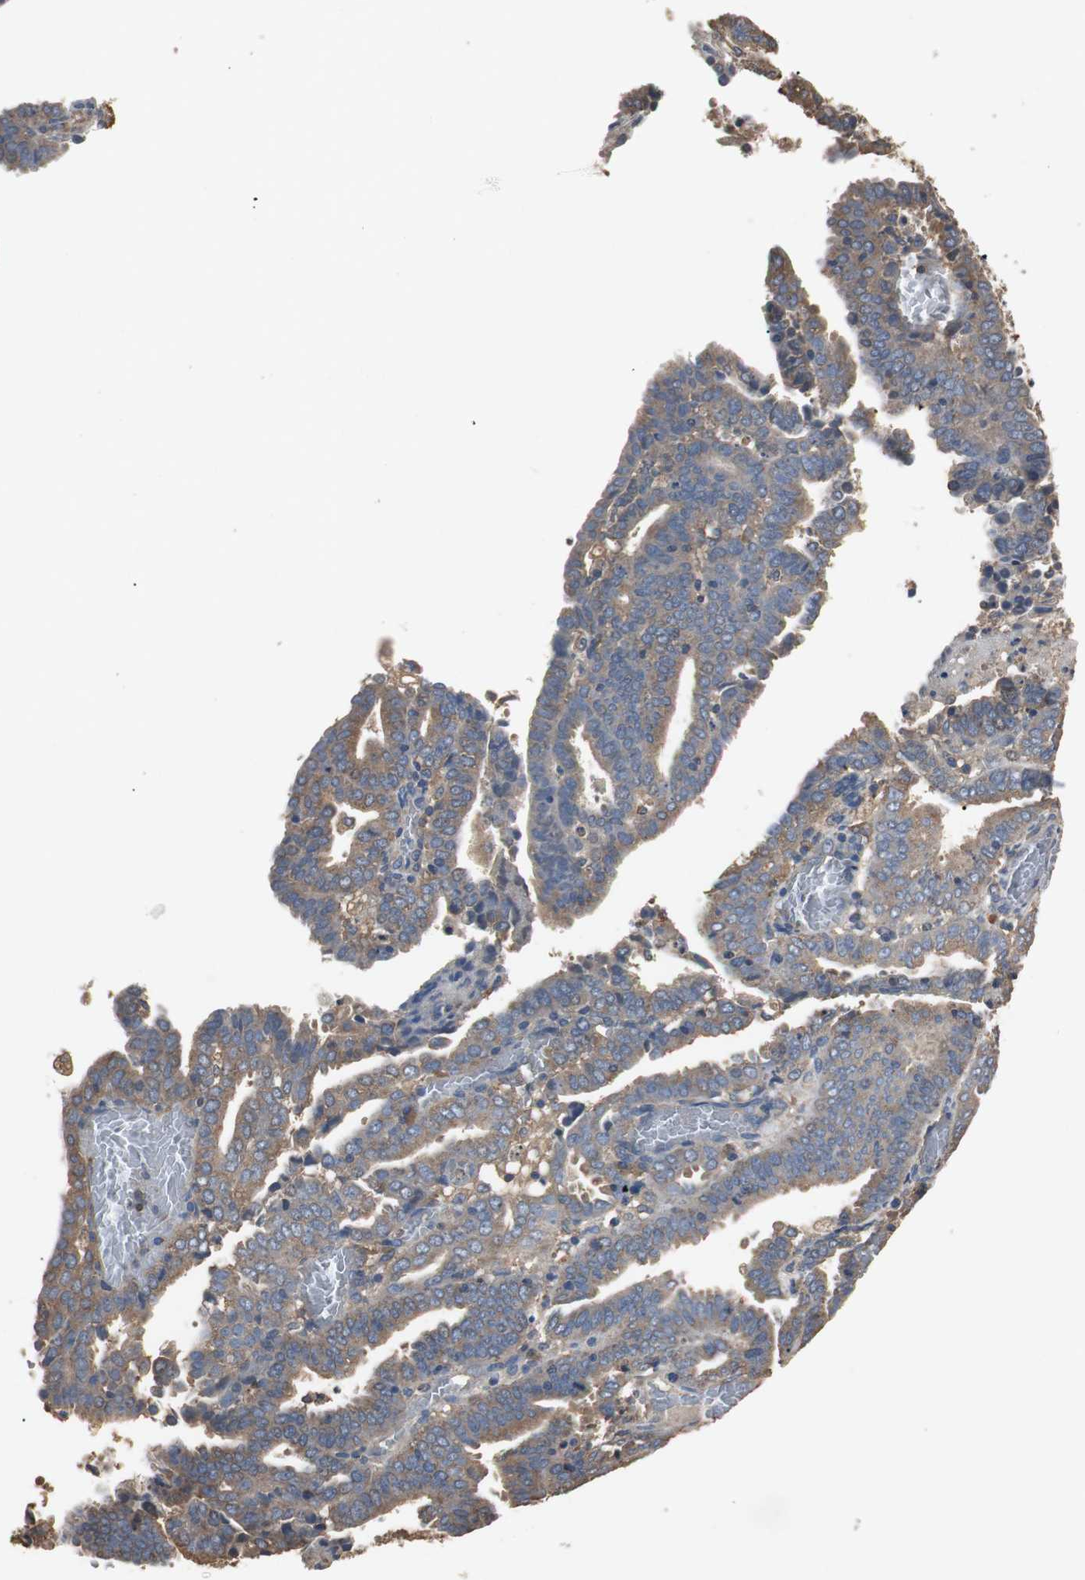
{"staining": {"intensity": "weak", "quantity": "25%-75%", "location": "cytoplasmic/membranous"}, "tissue": "endometrial cancer", "cell_type": "Tumor cells", "image_type": "cancer", "snomed": [{"axis": "morphology", "description": "Adenocarcinoma, NOS"}, {"axis": "topography", "description": "Uterus"}], "caption": "An immunohistochemistry image of neoplastic tissue is shown. Protein staining in brown labels weak cytoplasmic/membranous positivity in endometrial cancer (adenocarcinoma) within tumor cells.", "gene": "TNFRSF14", "patient": {"sex": "female", "age": 83}}